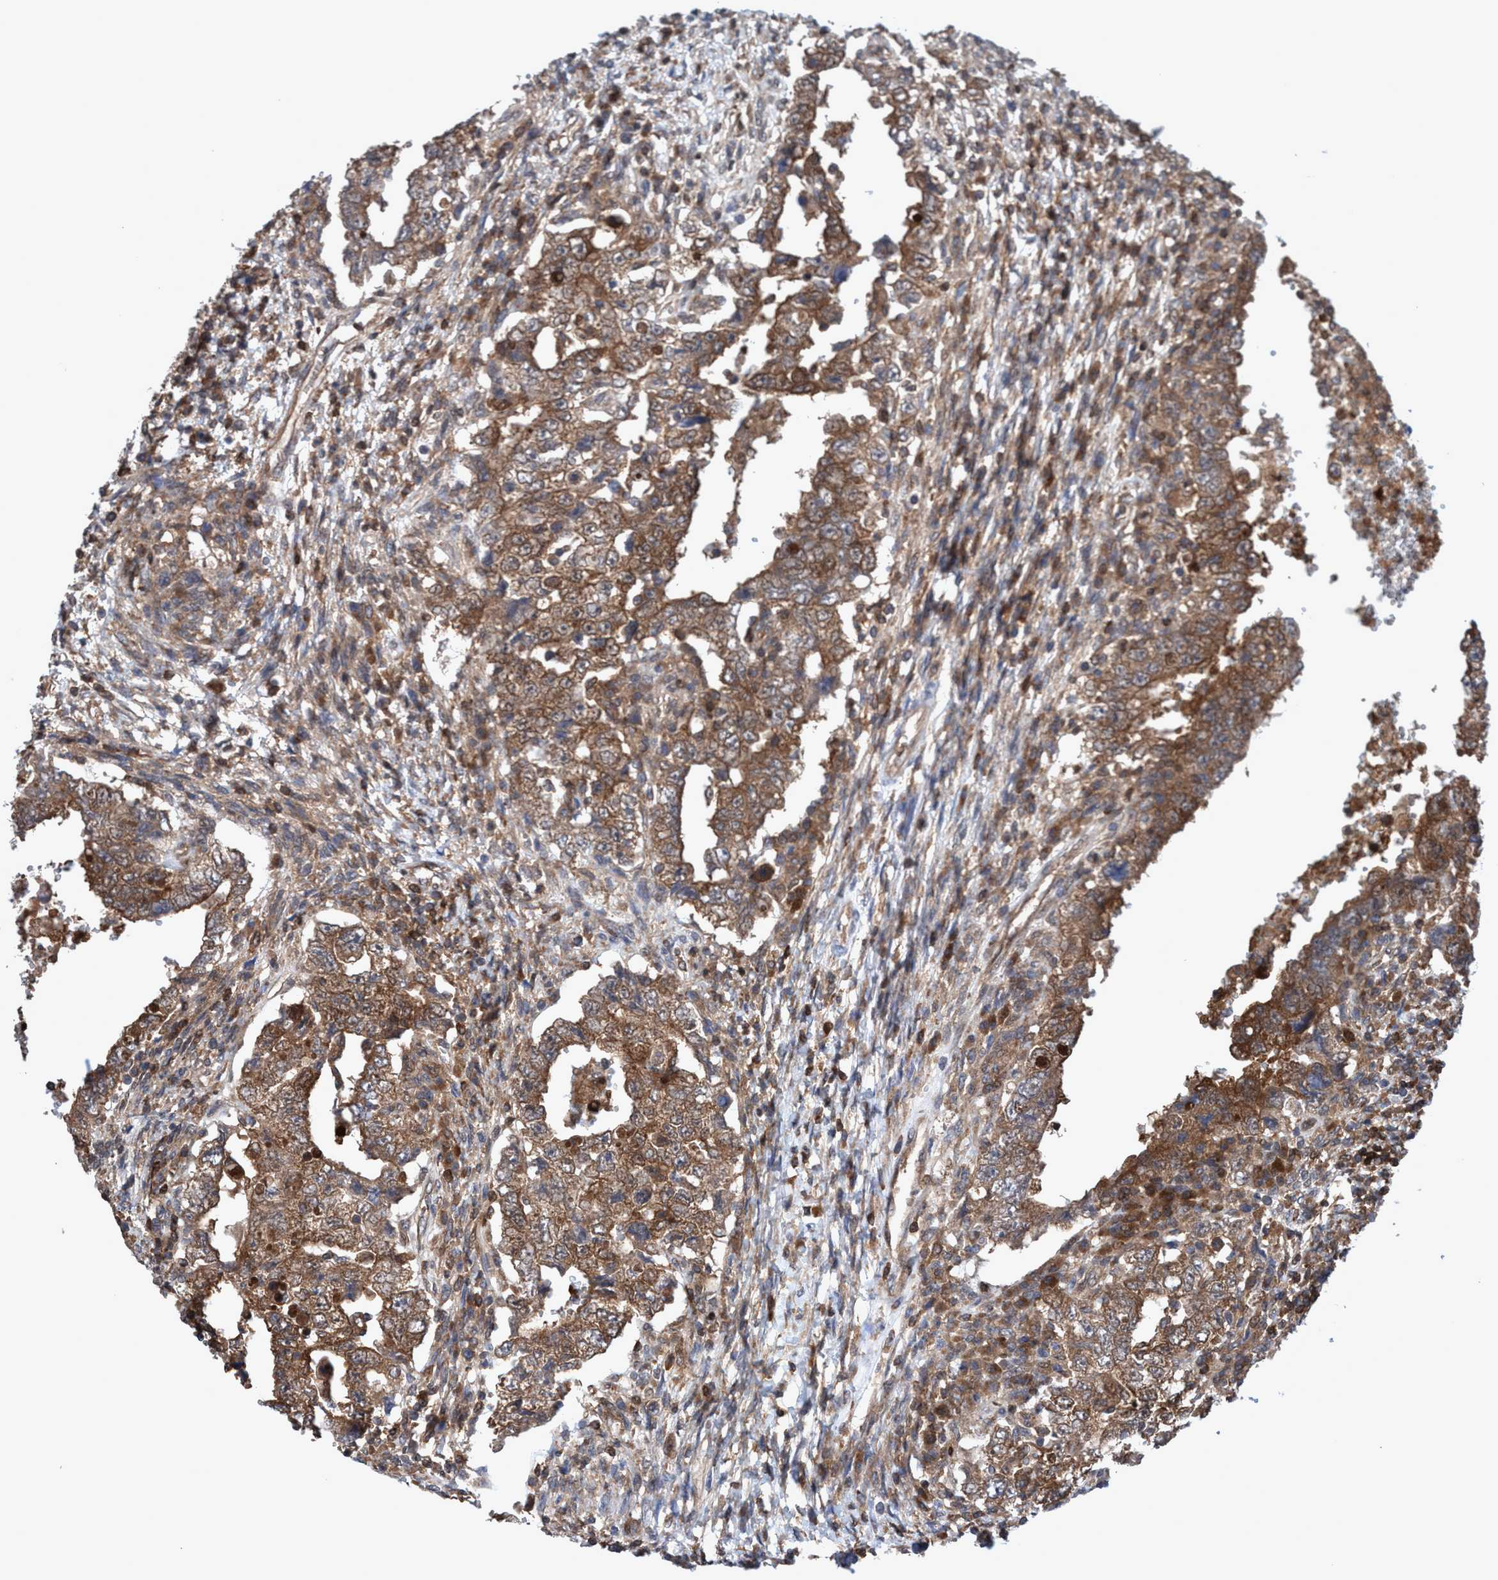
{"staining": {"intensity": "moderate", "quantity": ">75%", "location": "cytoplasmic/membranous"}, "tissue": "testis cancer", "cell_type": "Tumor cells", "image_type": "cancer", "snomed": [{"axis": "morphology", "description": "Carcinoma, Embryonal, NOS"}, {"axis": "topography", "description": "Testis"}], "caption": "Human embryonal carcinoma (testis) stained with a protein marker displays moderate staining in tumor cells.", "gene": "GLOD4", "patient": {"sex": "male", "age": 26}}